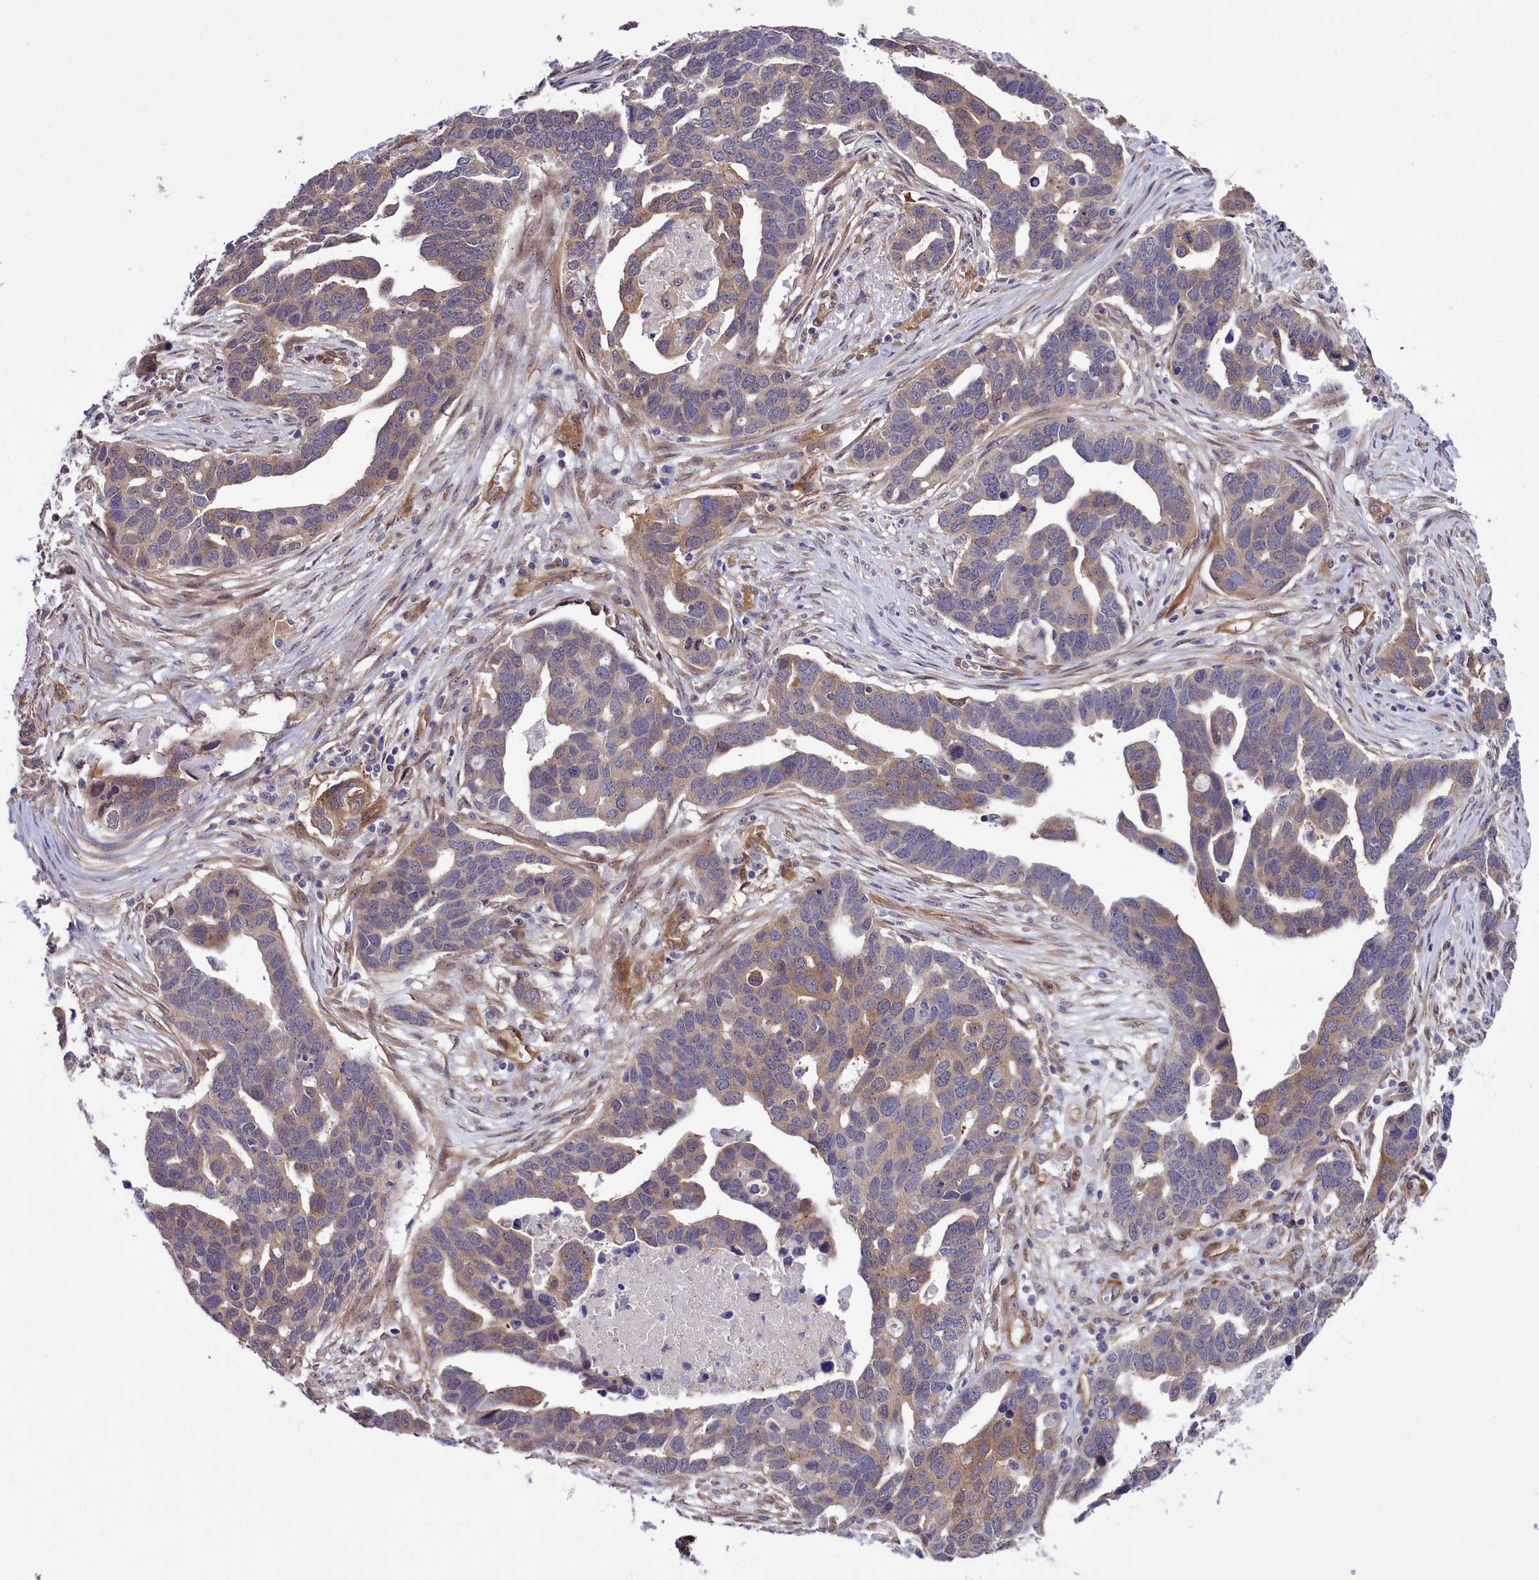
{"staining": {"intensity": "moderate", "quantity": "25%-75%", "location": "cytoplasmic/membranous"}, "tissue": "ovarian cancer", "cell_type": "Tumor cells", "image_type": "cancer", "snomed": [{"axis": "morphology", "description": "Cystadenocarcinoma, serous, NOS"}, {"axis": "topography", "description": "Ovary"}], "caption": "Immunohistochemistry (IHC) staining of ovarian cancer, which exhibits medium levels of moderate cytoplasmic/membranous staining in approximately 25%-75% of tumor cells indicating moderate cytoplasmic/membranous protein positivity. The staining was performed using DAB (3,3'-diaminobenzidine) (brown) for protein detection and nuclei were counterstained in hematoxylin (blue).", "gene": "BCAR1", "patient": {"sex": "female", "age": 54}}